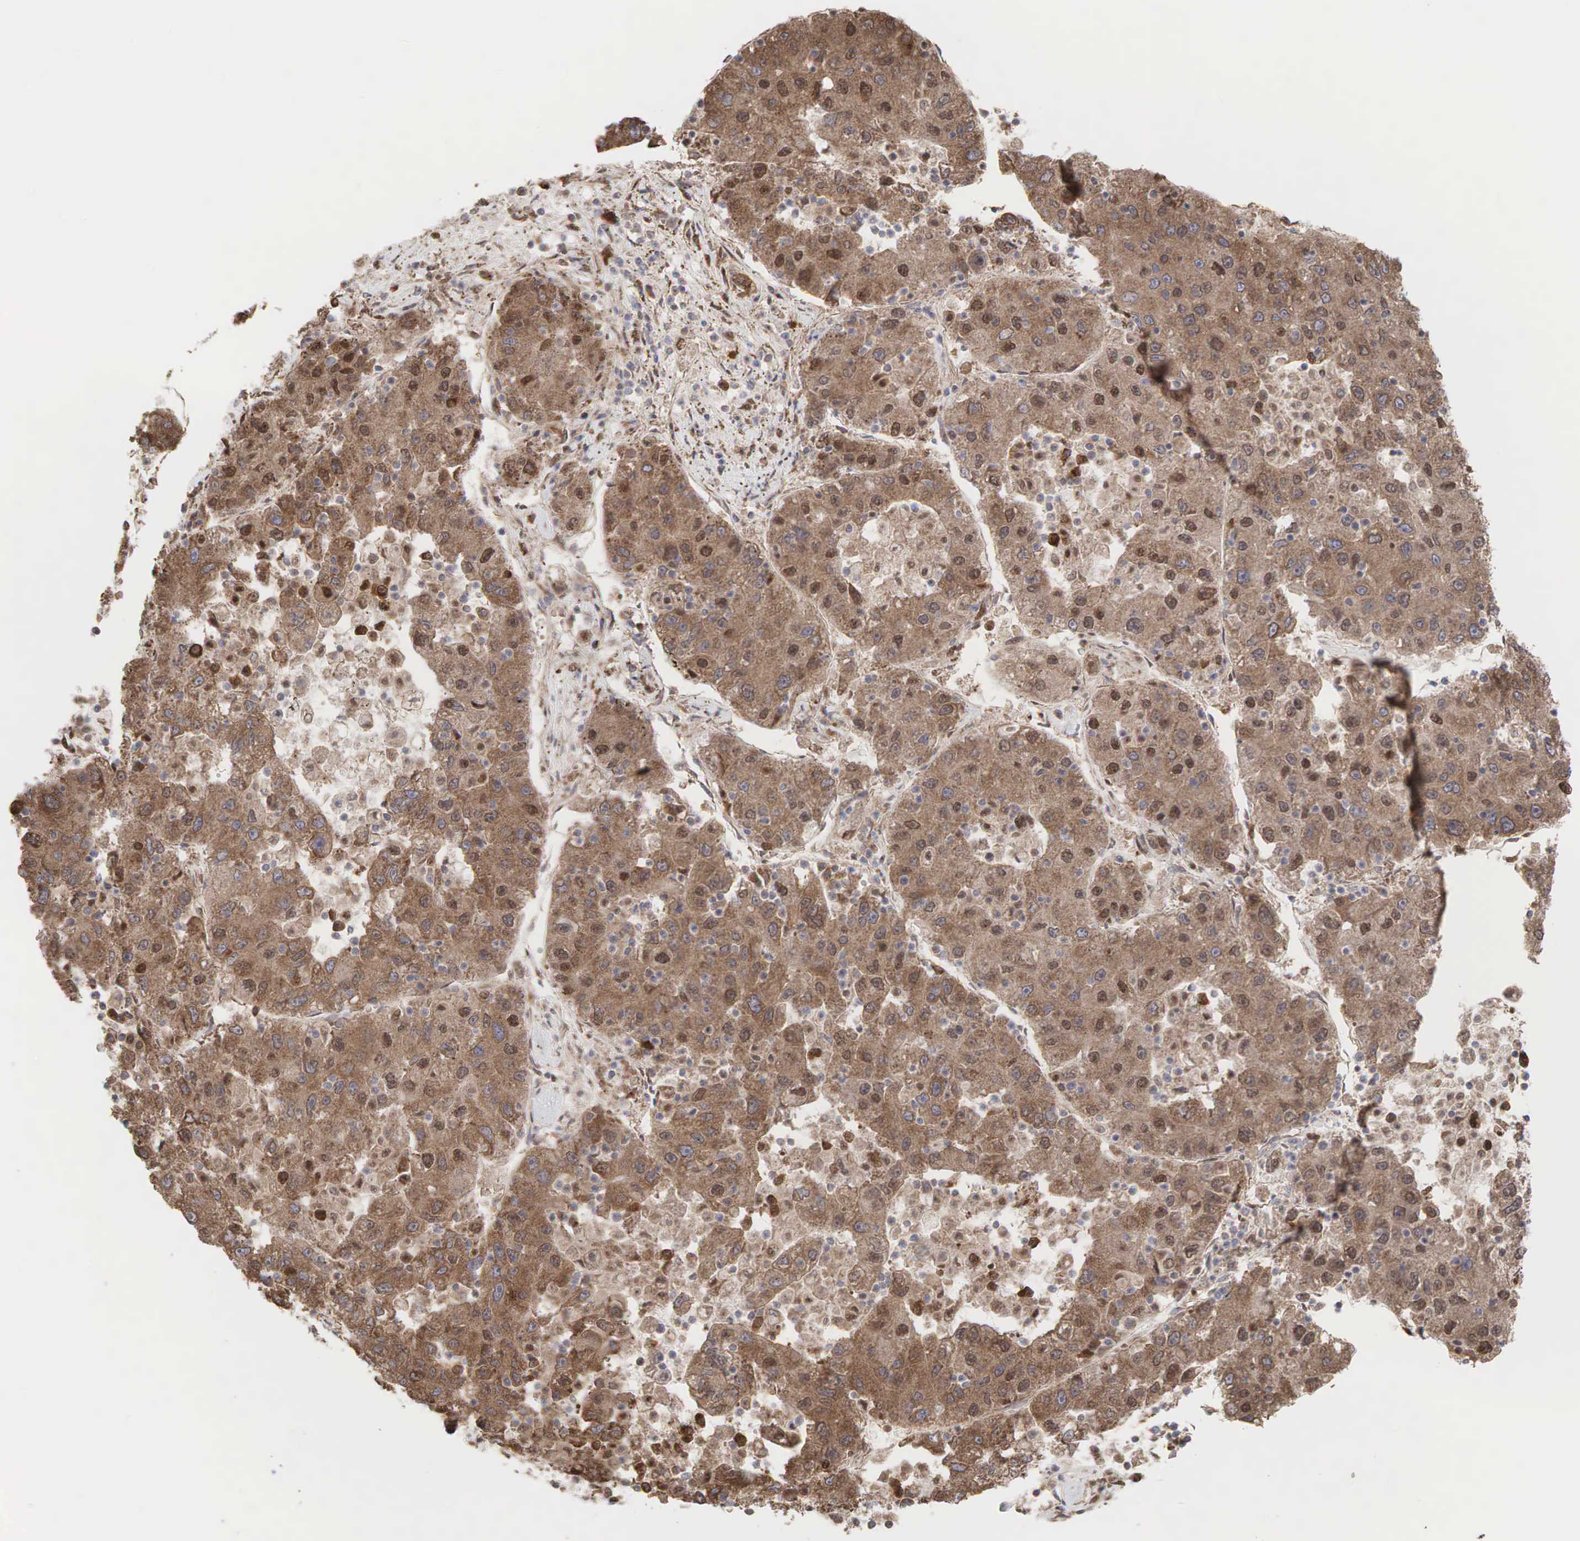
{"staining": {"intensity": "moderate", "quantity": ">75%", "location": "cytoplasmic/membranous,nuclear"}, "tissue": "liver cancer", "cell_type": "Tumor cells", "image_type": "cancer", "snomed": [{"axis": "morphology", "description": "Carcinoma, Hepatocellular, NOS"}, {"axis": "topography", "description": "Liver"}], "caption": "Immunohistochemistry histopathology image of liver cancer (hepatocellular carcinoma) stained for a protein (brown), which displays medium levels of moderate cytoplasmic/membranous and nuclear expression in approximately >75% of tumor cells.", "gene": "PABPC5", "patient": {"sex": "male", "age": 49}}